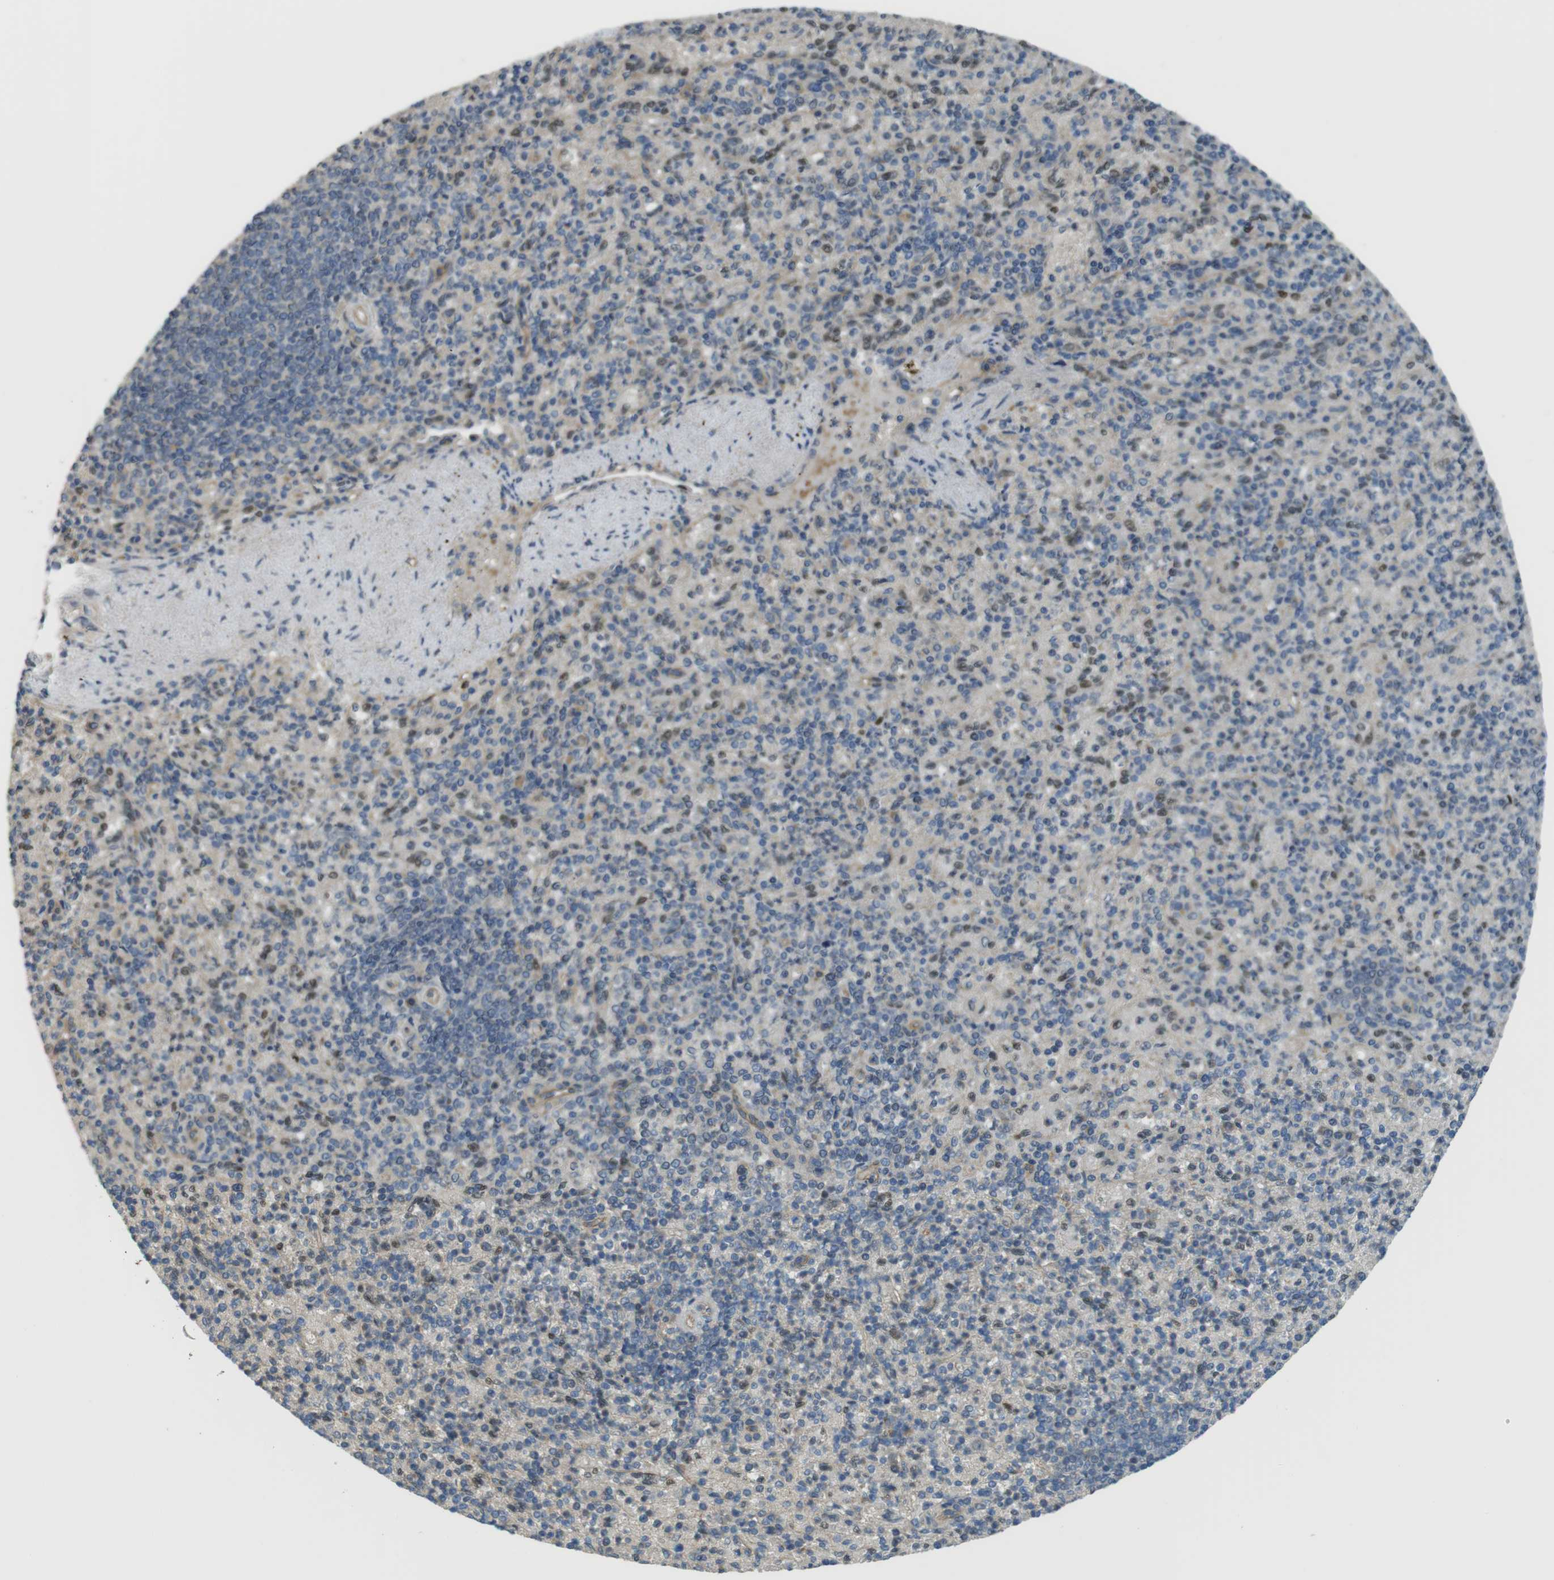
{"staining": {"intensity": "weak", "quantity": "25%-75%", "location": "cytoplasmic/membranous,nuclear"}, "tissue": "spleen", "cell_type": "Cells in red pulp", "image_type": "normal", "snomed": [{"axis": "morphology", "description": "Normal tissue, NOS"}, {"axis": "topography", "description": "Spleen"}], "caption": "Immunohistochemical staining of unremarkable human spleen displays 25%-75% levels of weak cytoplasmic/membranous,nuclear protein staining in about 25%-75% of cells in red pulp.", "gene": "ABHD15", "patient": {"sex": "female", "age": 74}}